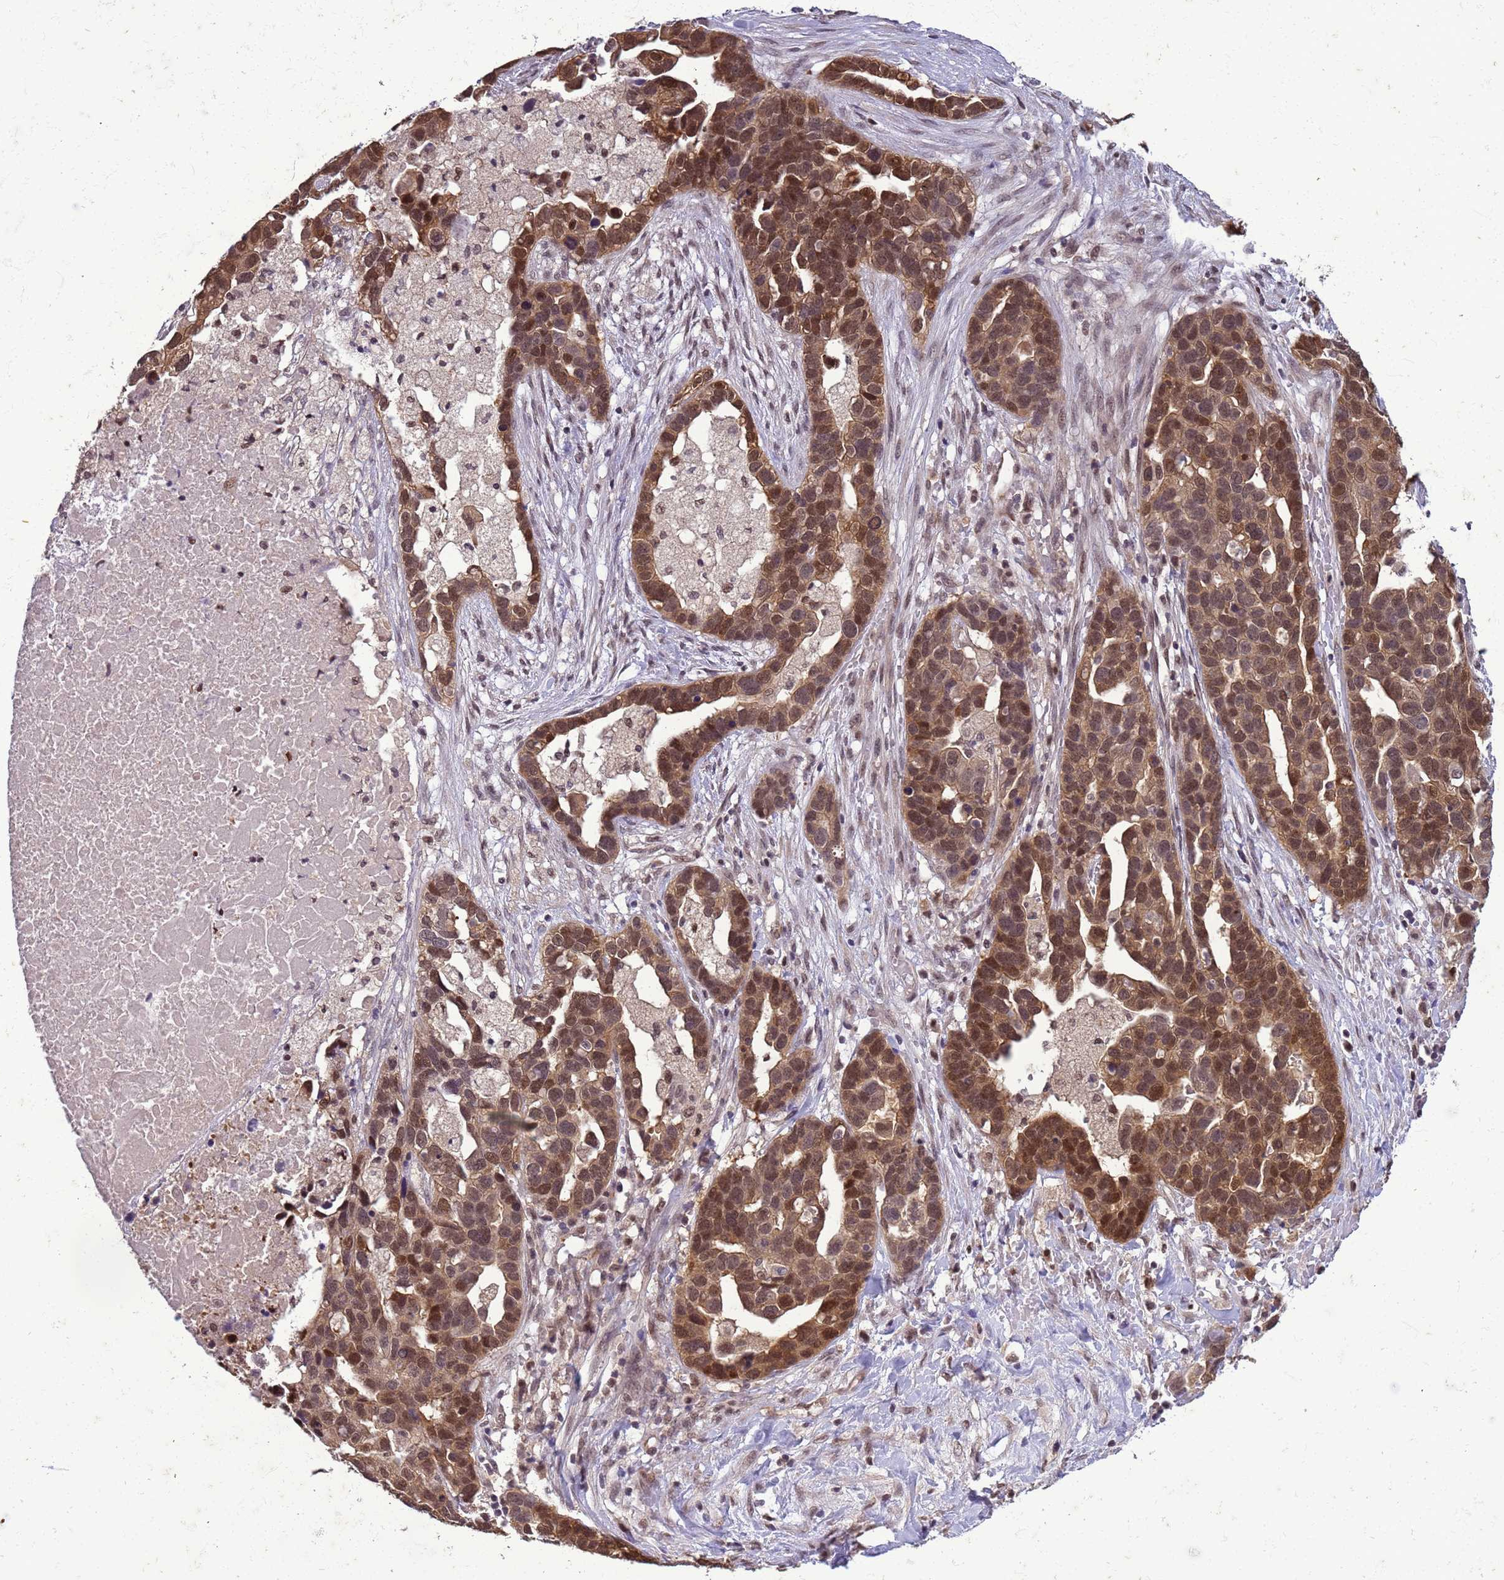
{"staining": {"intensity": "strong", "quantity": ">75%", "location": "cytoplasmic/membranous,nuclear"}, "tissue": "ovarian cancer", "cell_type": "Tumor cells", "image_type": "cancer", "snomed": [{"axis": "morphology", "description": "Cystadenocarcinoma, serous, NOS"}, {"axis": "topography", "description": "Ovary"}], "caption": "This histopathology image shows IHC staining of human ovarian cancer (serous cystadenocarcinoma), with high strong cytoplasmic/membranous and nuclear staining in about >75% of tumor cells.", "gene": "ZBTB5", "patient": {"sex": "female", "age": 54}}